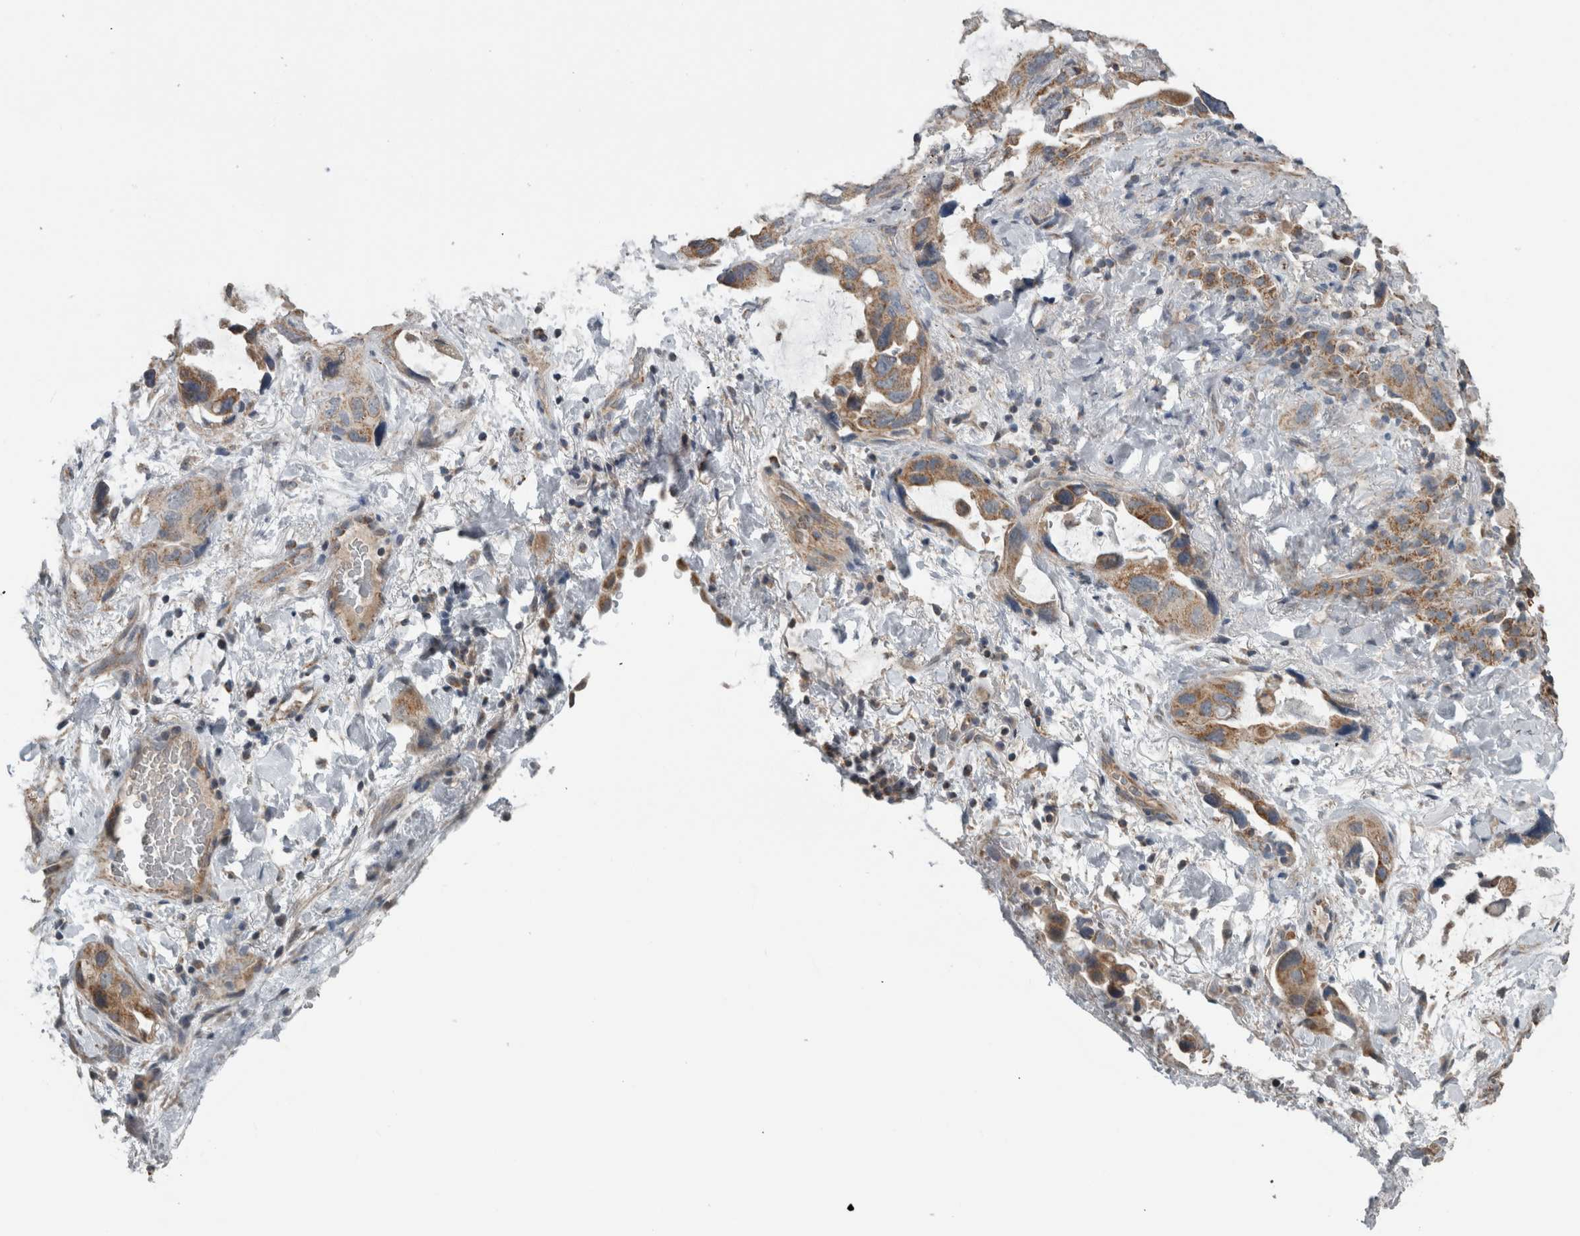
{"staining": {"intensity": "moderate", "quantity": "<25%", "location": "cytoplasmic/membranous"}, "tissue": "lung cancer", "cell_type": "Tumor cells", "image_type": "cancer", "snomed": [{"axis": "morphology", "description": "Squamous cell carcinoma, NOS"}, {"axis": "topography", "description": "Lung"}], "caption": "Moderate cytoplasmic/membranous staining for a protein is appreciated in about <25% of tumor cells of squamous cell carcinoma (lung) using immunohistochemistry (IHC).", "gene": "ARMC1", "patient": {"sex": "female", "age": 73}}